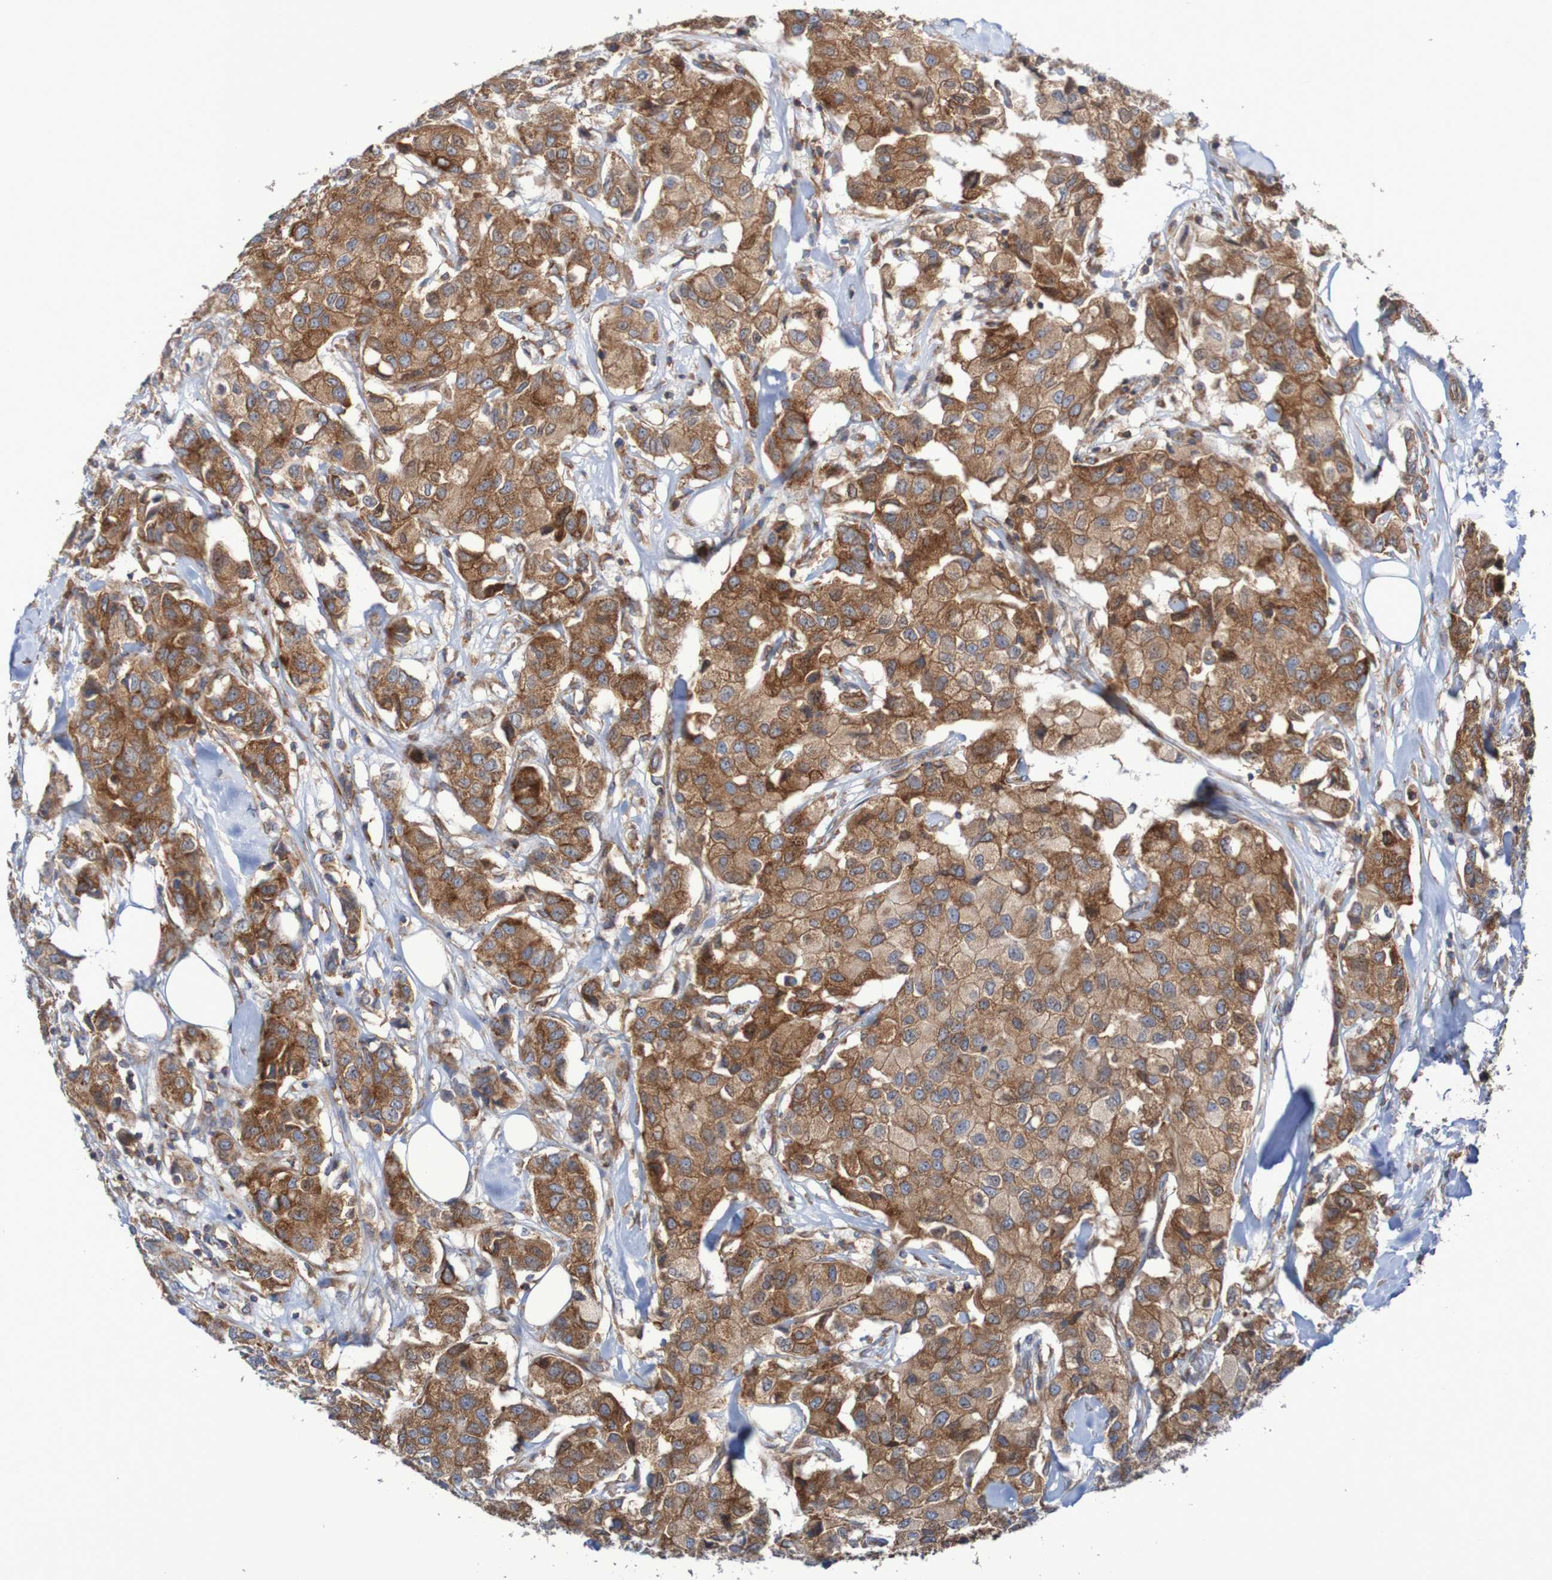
{"staining": {"intensity": "moderate", "quantity": ">75%", "location": "cytoplasmic/membranous"}, "tissue": "breast cancer", "cell_type": "Tumor cells", "image_type": "cancer", "snomed": [{"axis": "morphology", "description": "Duct carcinoma"}, {"axis": "topography", "description": "Breast"}], "caption": "Immunohistochemical staining of human infiltrating ductal carcinoma (breast) shows medium levels of moderate cytoplasmic/membranous protein positivity in approximately >75% of tumor cells.", "gene": "FXR2", "patient": {"sex": "female", "age": 80}}